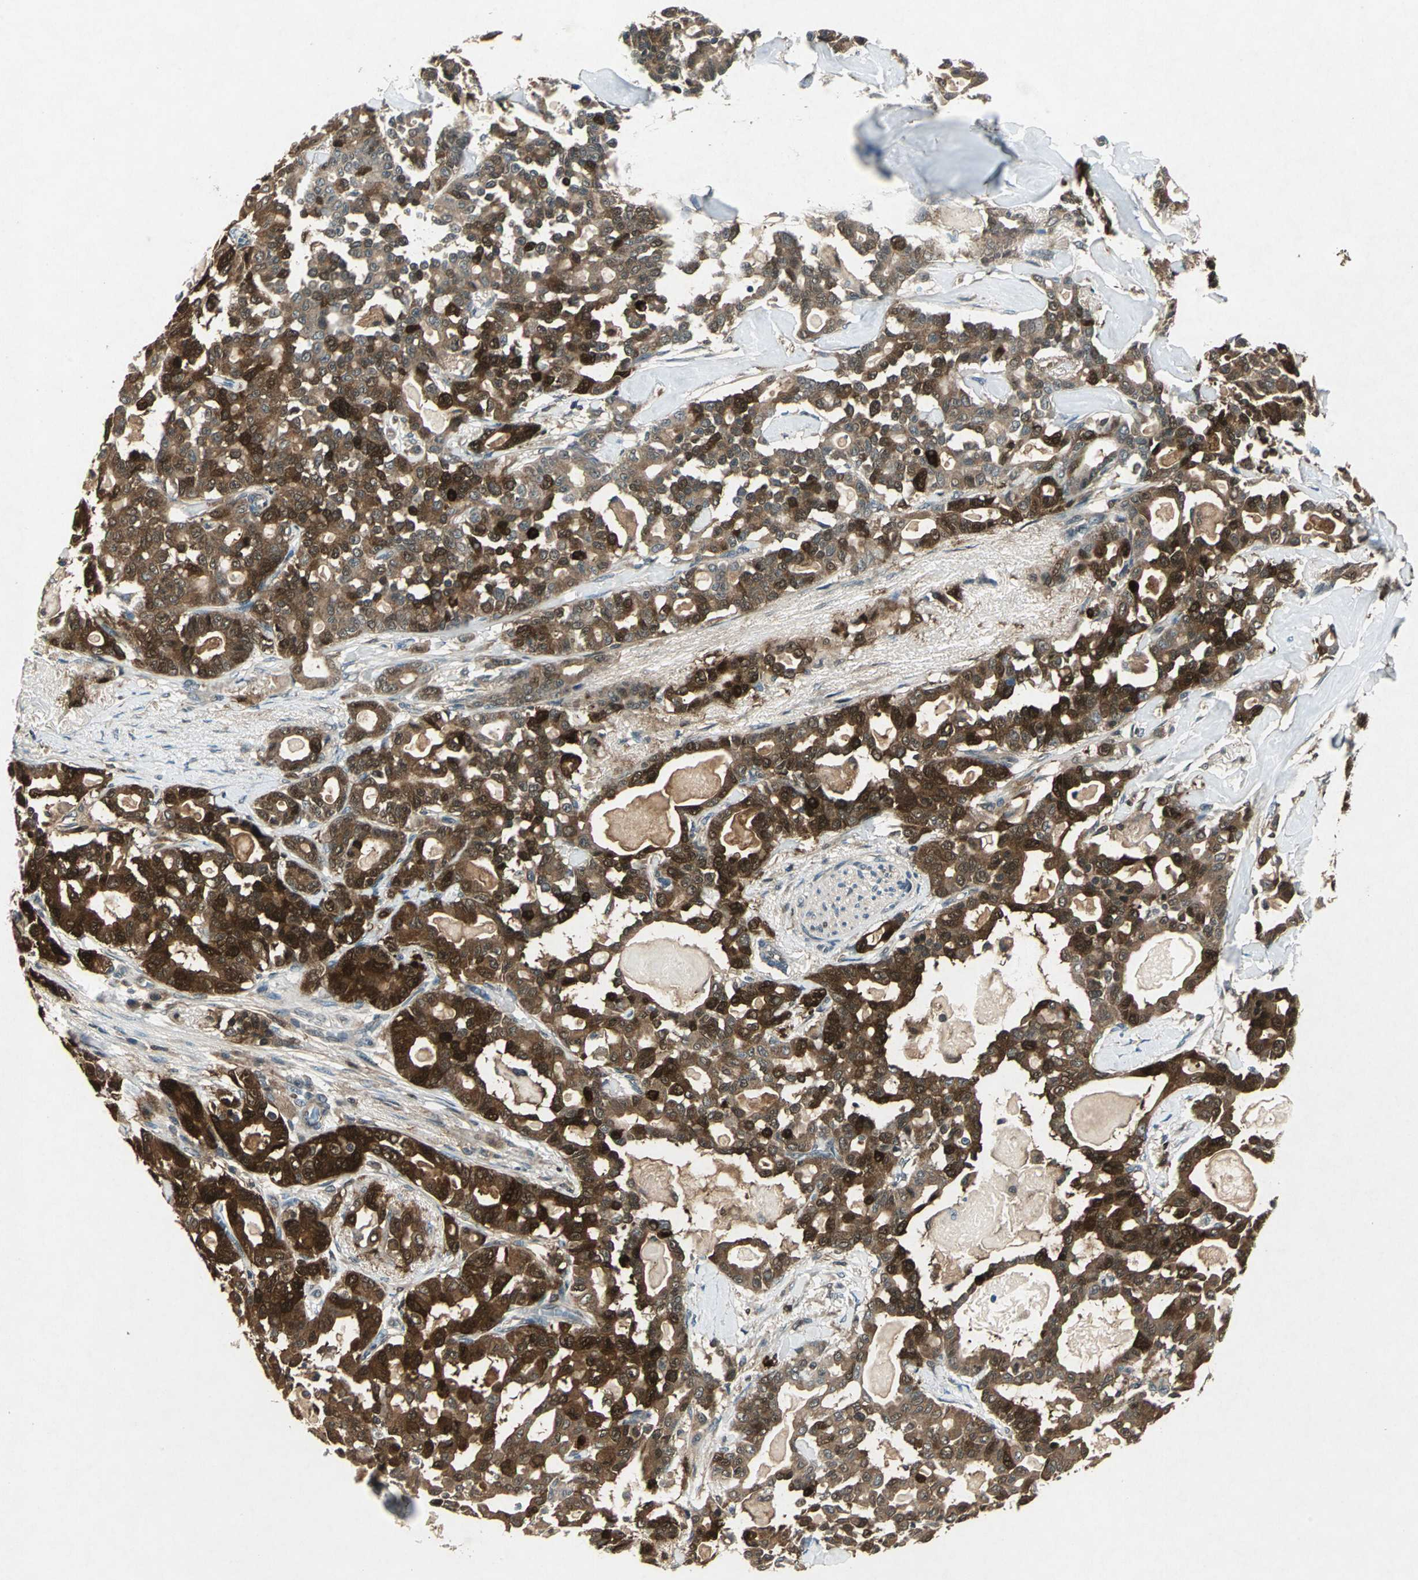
{"staining": {"intensity": "strong", "quantity": ">75%", "location": "cytoplasmic/membranous,nuclear"}, "tissue": "pancreatic cancer", "cell_type": "Tumor cells", "image_type": "cancer", "snomed": [{"axis": "morphology", "description": "Adenocarcinoma, NOS"}, {"axis": "topography", "description": "Pancreas"}], "caption": "Immunohistochemical staining of pancreatic cancer reveals strong cytoplasmic/membranous and nuclear protein staining in about >75% of tumor cells. The staining is performed using DAB (3,3'-diaminobenzidine) brown chromogen to label protein expression. The nuclei are counter-stained blue using hematoxylin.", "gene": "RRM2B", "patient": {"sex": "male", "age": 63}}